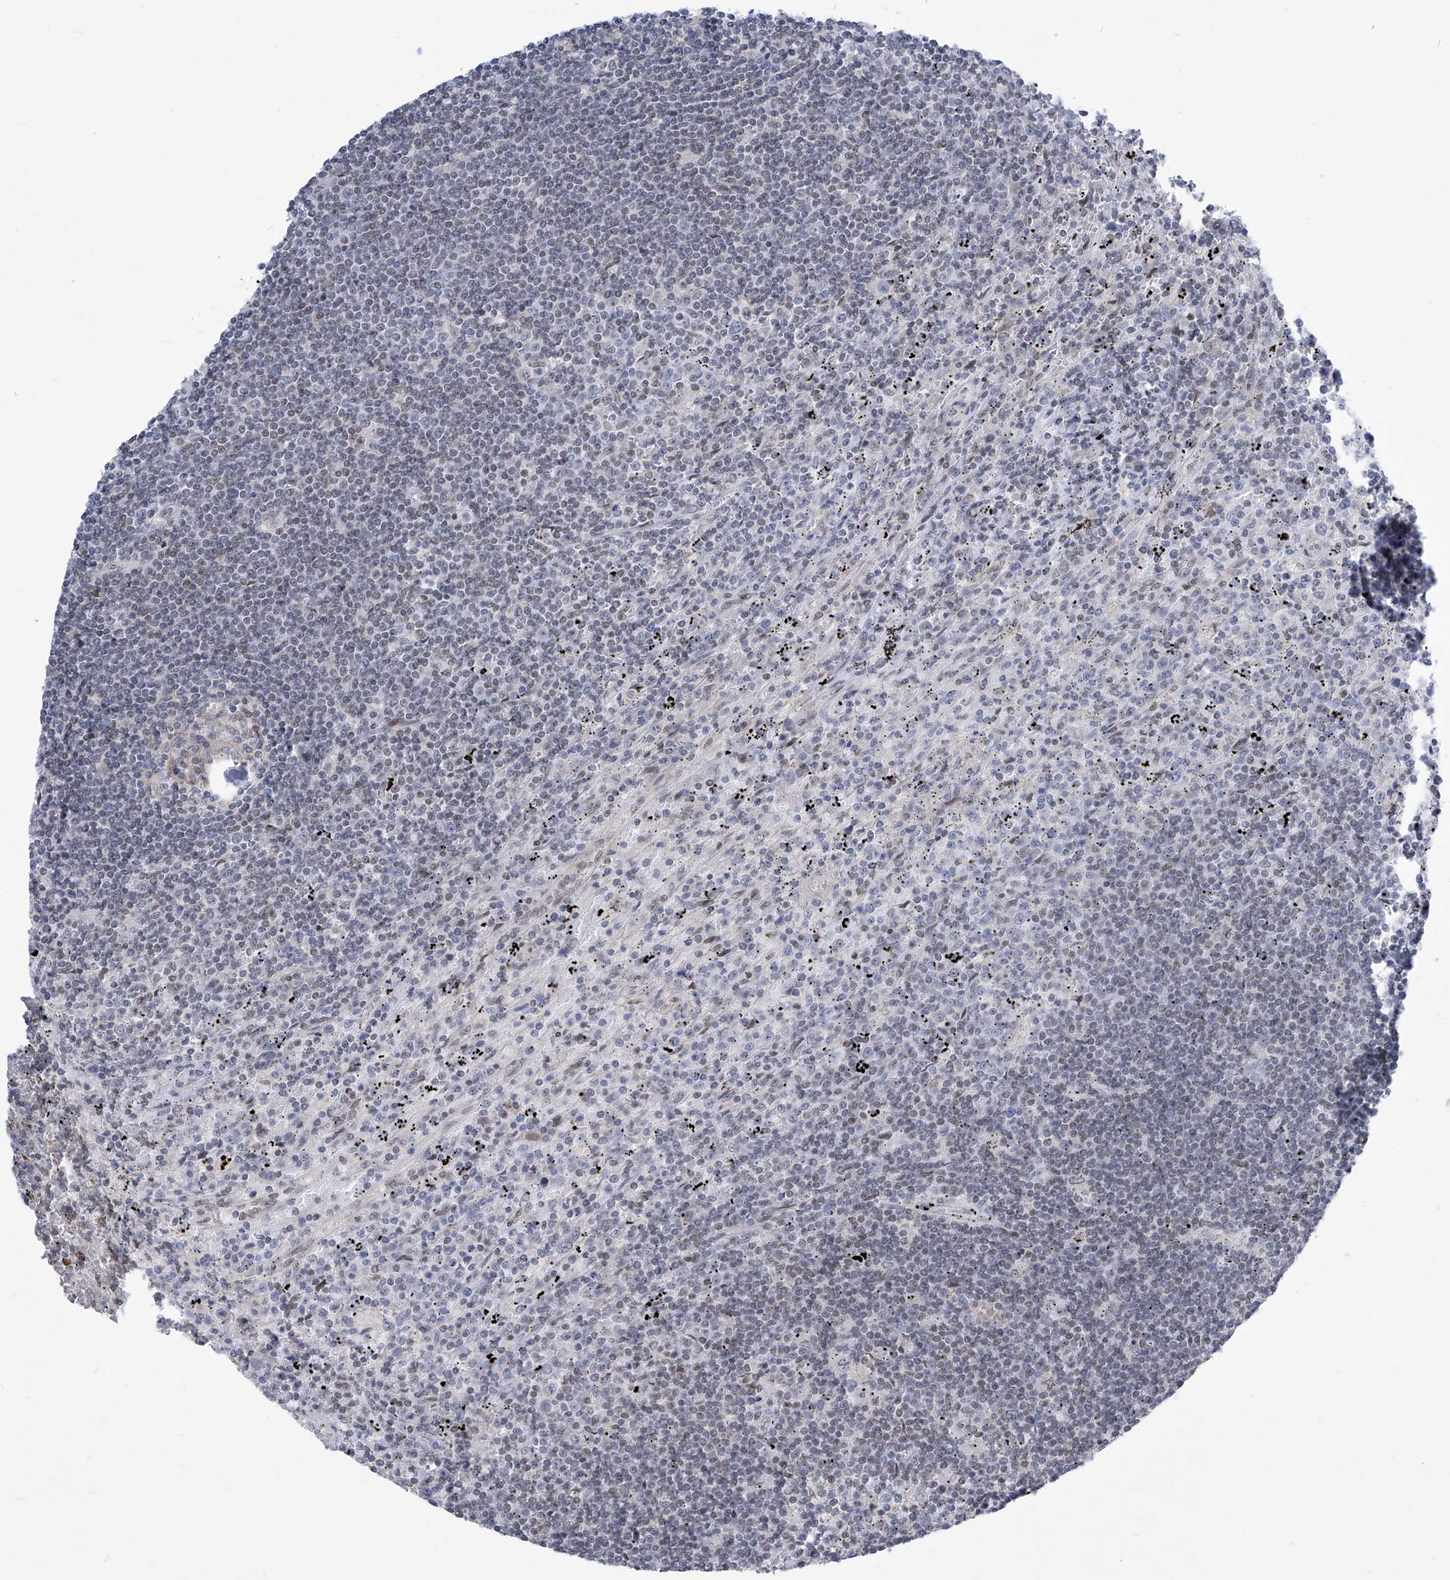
{"staining": {"intensity": "negative", "quantity": "none", "location": "none"}, "tissue": "lymphoma", "cell_type": "Tumor cells", "image_type": "cancer", "snomed": [{"axis": "morphology", "description": "Malignant lymphoma, non-Hodgkin's type, Low grade"}, {"axis": "topography", "description": "Spleen"}], "caption": "Low-grade malignant lymphoma, non-Hodgkin's type was stained to show a protein in brown. There is no significant staining in tumor cells.", "gene": "CETN2", "patient": {"sex": "male", "age": 76}}